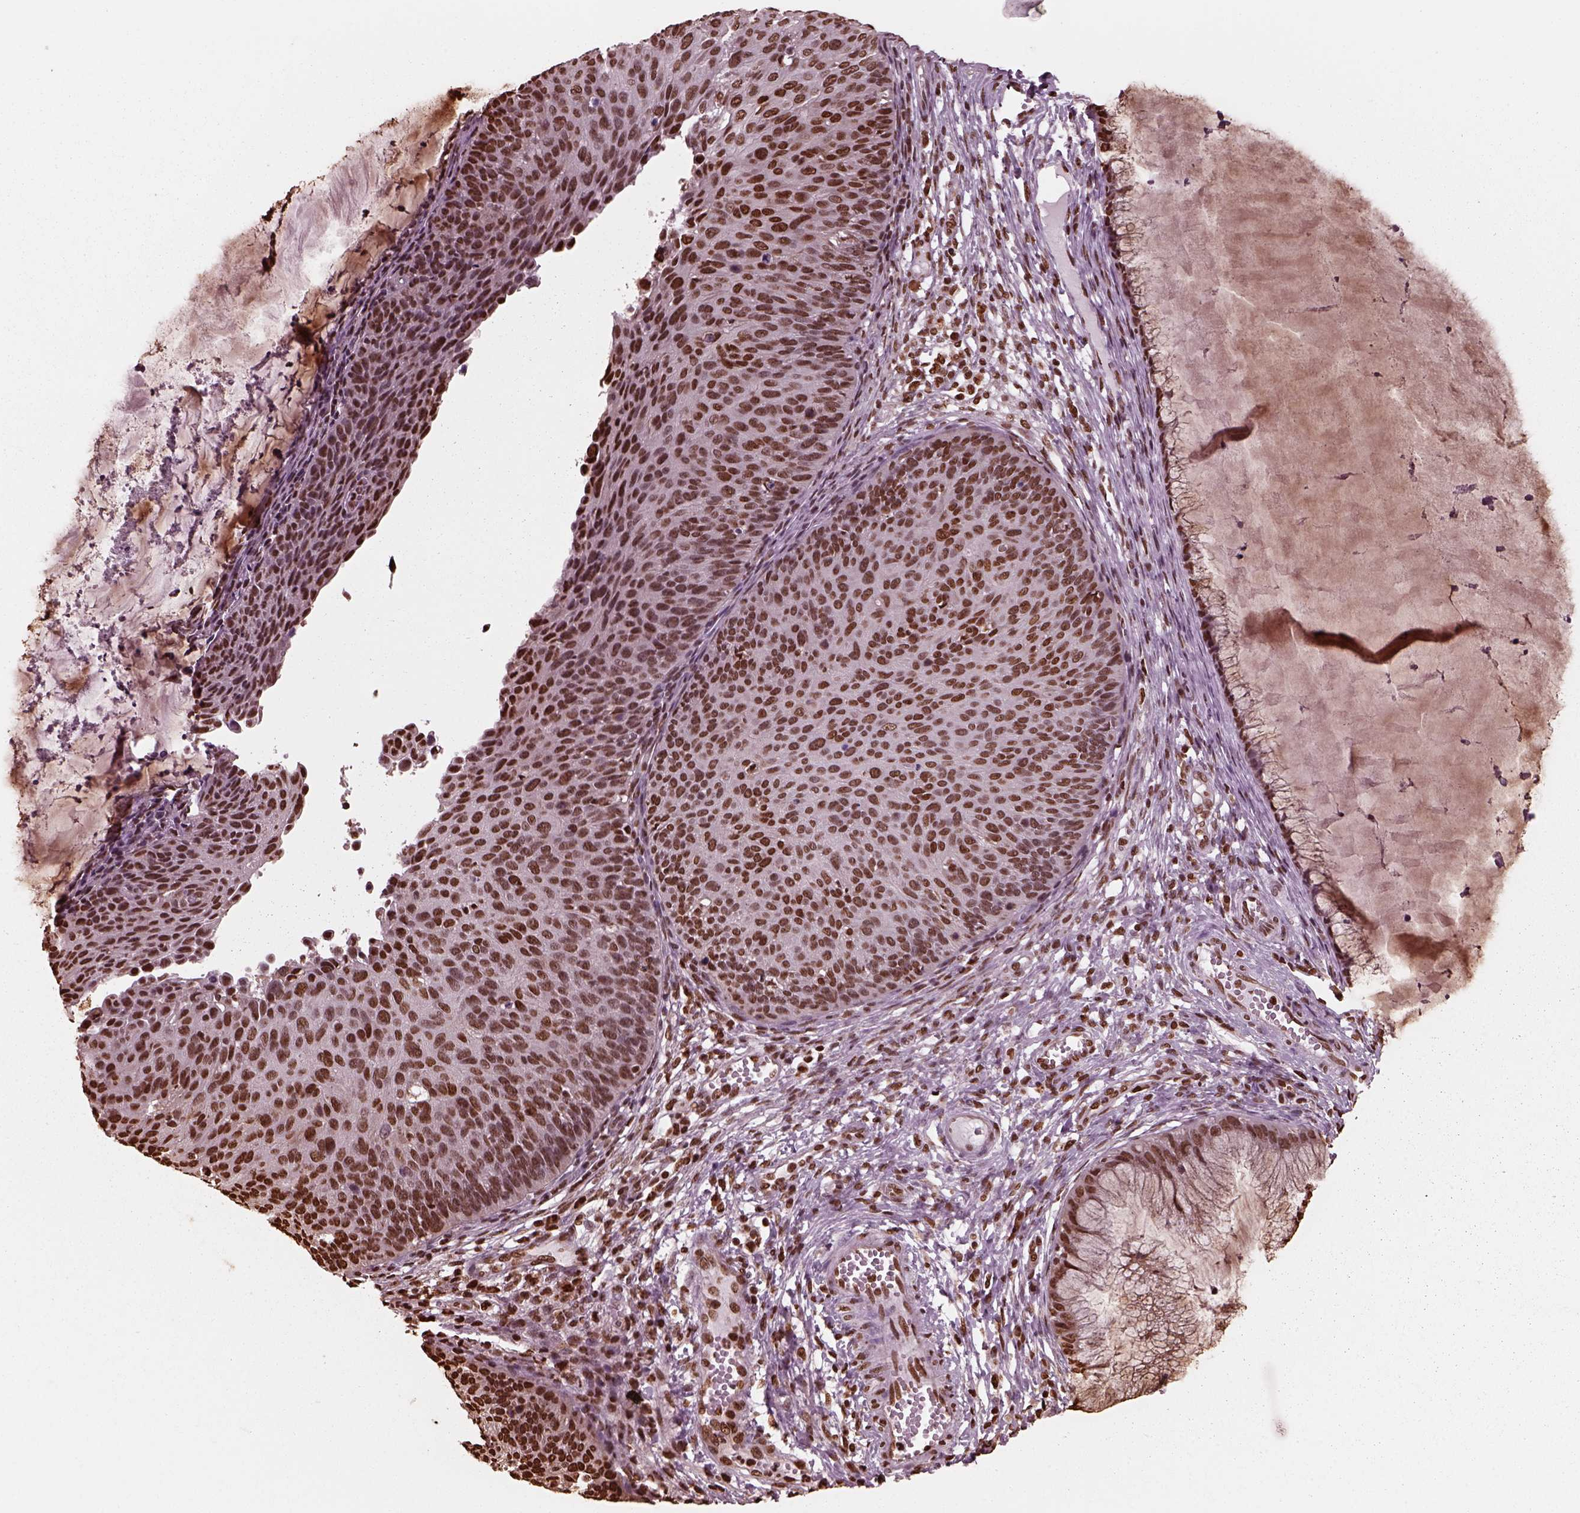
{"staining": {"intensity": "strong", "quantity": ">75%", "location": "nuclear"}, "tissue": "cervical cancer", "cell_type": "Tumor cells", "image_type": "cancer", "snomed": [{"axis": "morphology", "description": "Squamous cell carcinoma, NOS"}, {"axis": "topography", "description": "Cervix"}], "caption": "This image displays cervical cancer stained with IHC to label a protein in brown. The nuclear of tumor cells show strong positivity for the protein. Nuclei are counter-stained blue.", "gene": "NSD1", "patient": {"sex": "female", "age": 36}}